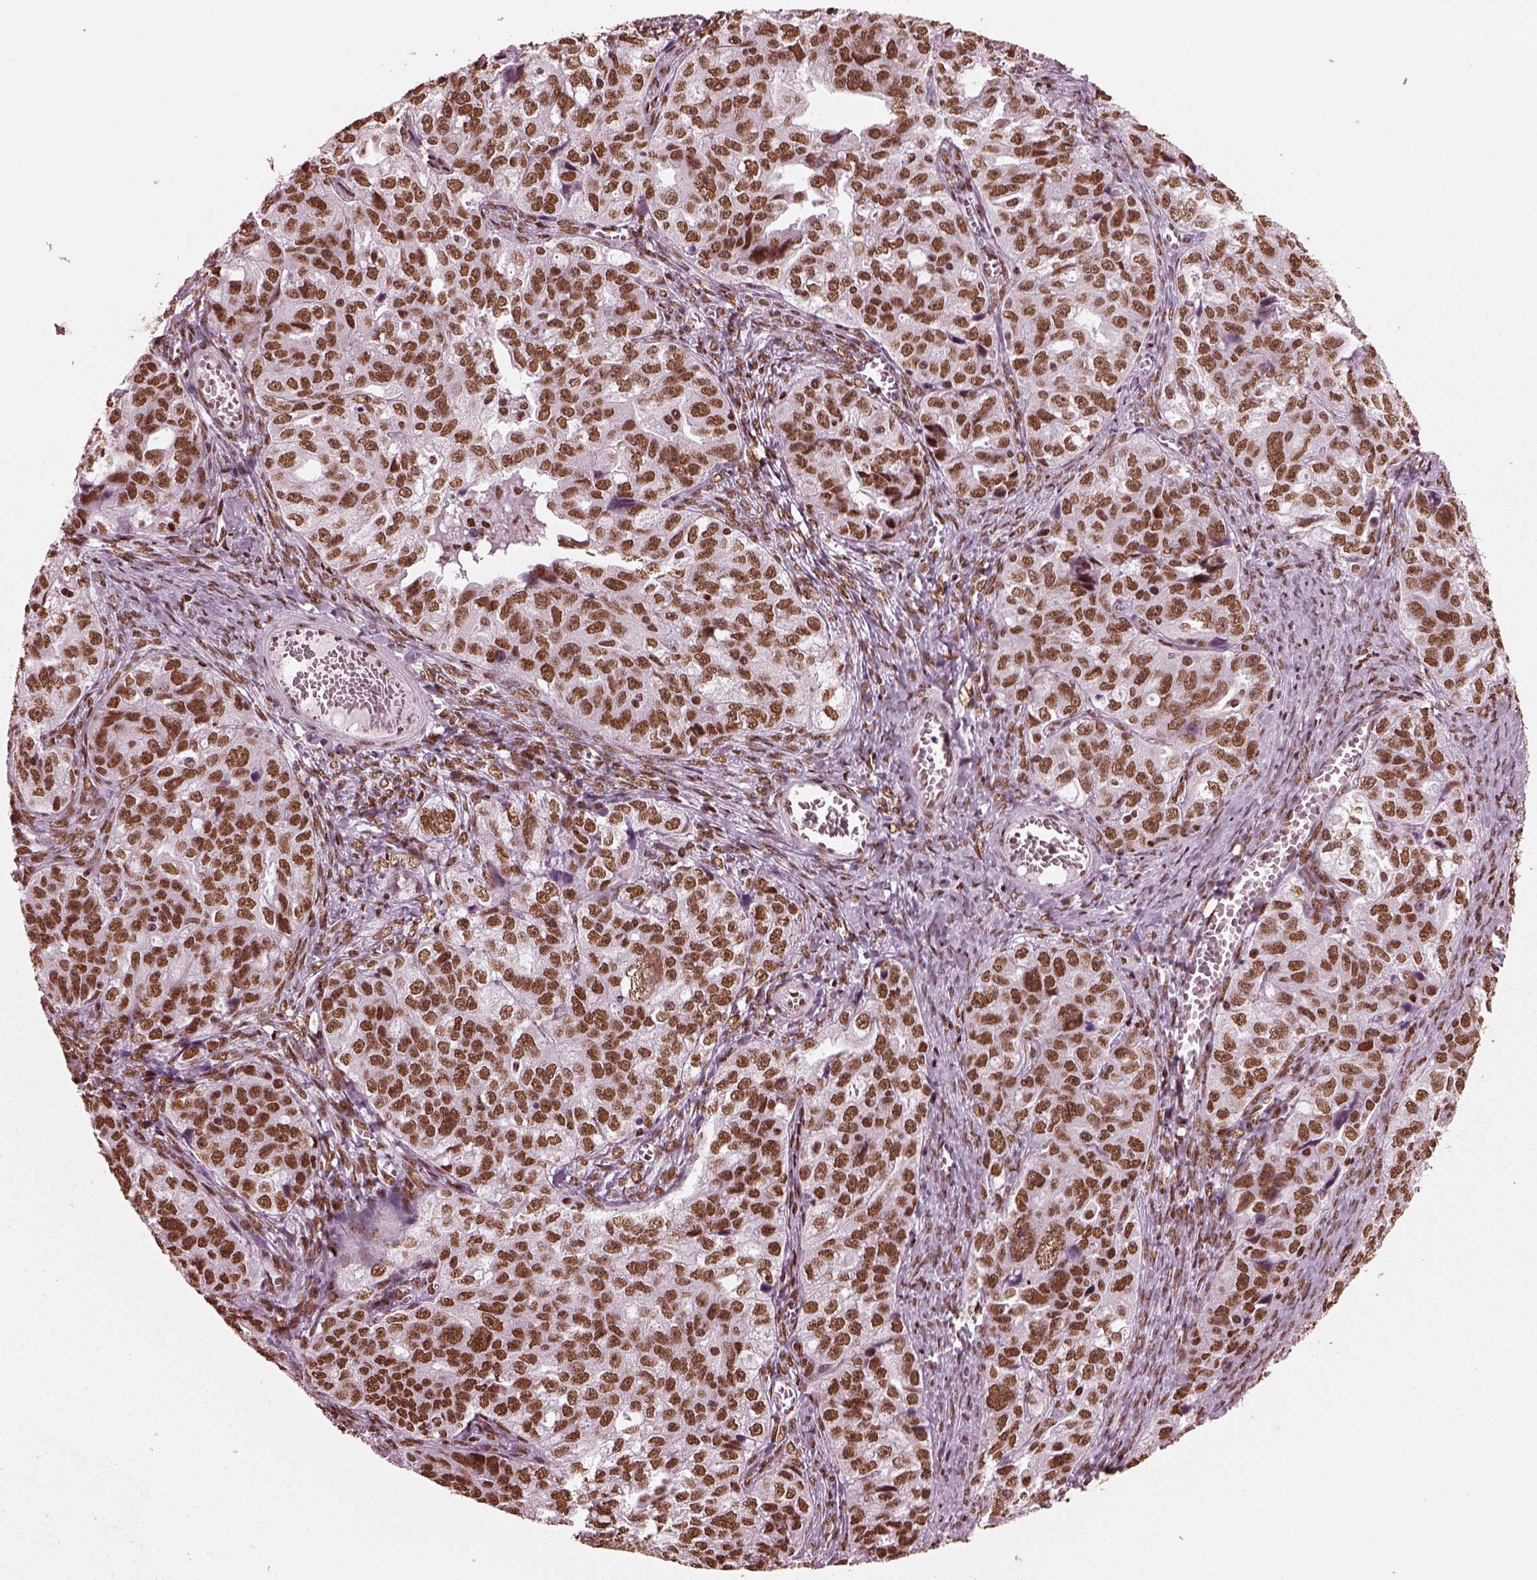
{"staining": {"intensity": "moderate", "quantity": ">75%", "location": "nuclear"}, "tissue": "ovarian cancer", "cell_type": "Tumor cells", "image_type": "cancer", "snomed": [{"axis": "morphology", "description": "Cystadenocarcinoma, serous, NOS"}, {"axis": "topography", "description": "Ovary"}], "caption": "Brown immunohistochemical staining in human ovarian cancer (serous cystadenocarcinoma) displays moderate nuclear staining in approximately >75% of tumor cells.", "gene": "CBFA2T3", "patient": {"sex": "female", "age": 51}}